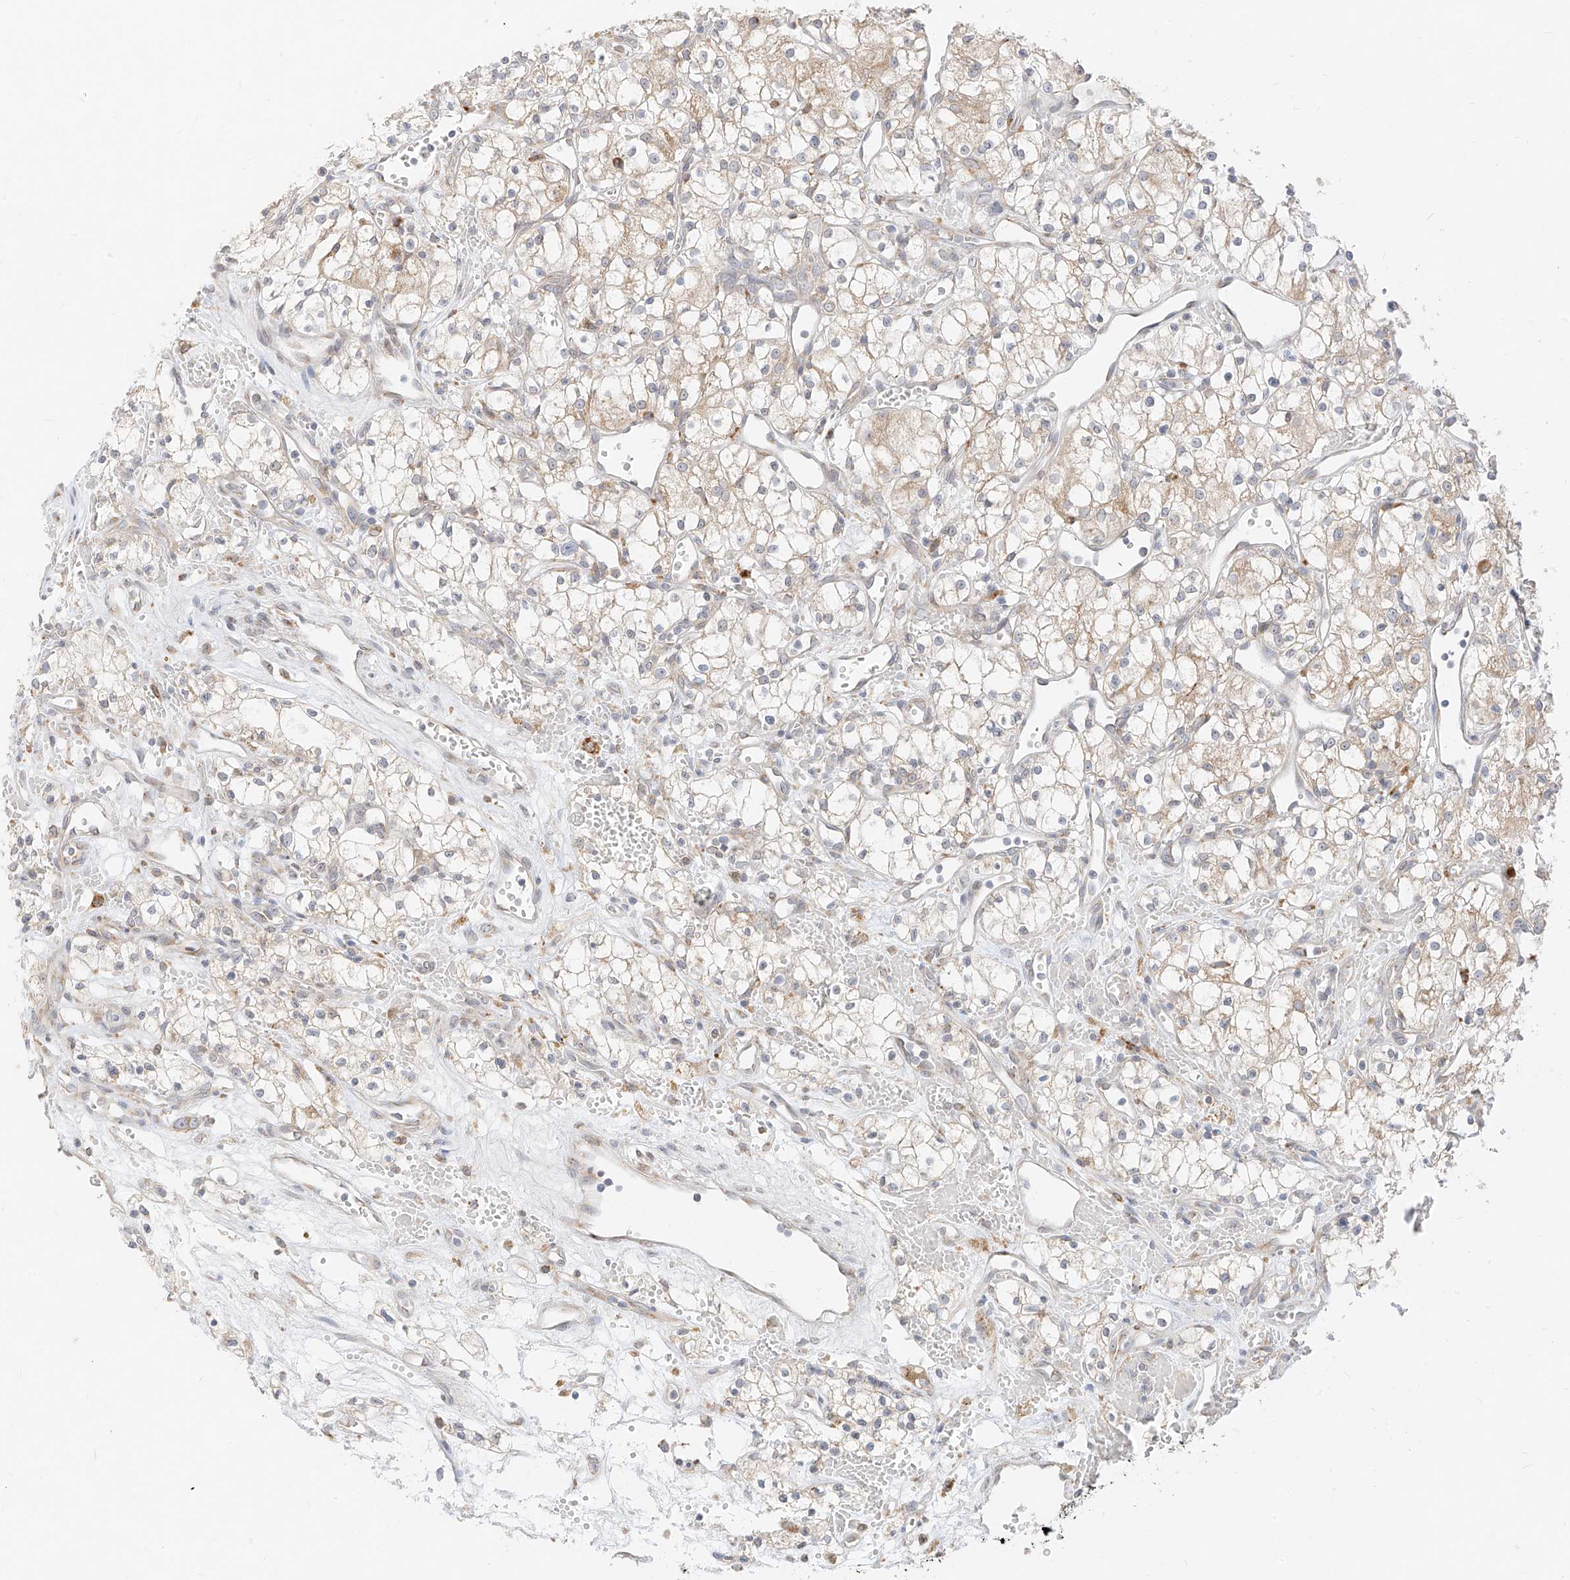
{"staining": {"intensity": "moderate", "quantity": "<25%", "location": "cytoplasmic/membranous"}, "tissue": "renal cancer", "cell_type": "Tumor cells", "image_type": "cancer", "snomed": [{"axis": "morphology", "description": "Adenocarcinoma, NOS"}, {"axis": "topography", "description": "Kidney"}], "caption": "The histopathology image exhibits immunohistochemical staining of renal adenocarcinoma. There is moderate cytoplasmic/membranous expression is identified in approximately <25% of tumor cells. (DAB (3,3'-diaminobenzidine) IHC with brightfield microscopy, high magnification).", "gene": "STT3A", "patient": {"sex": "male", "age": 59}}